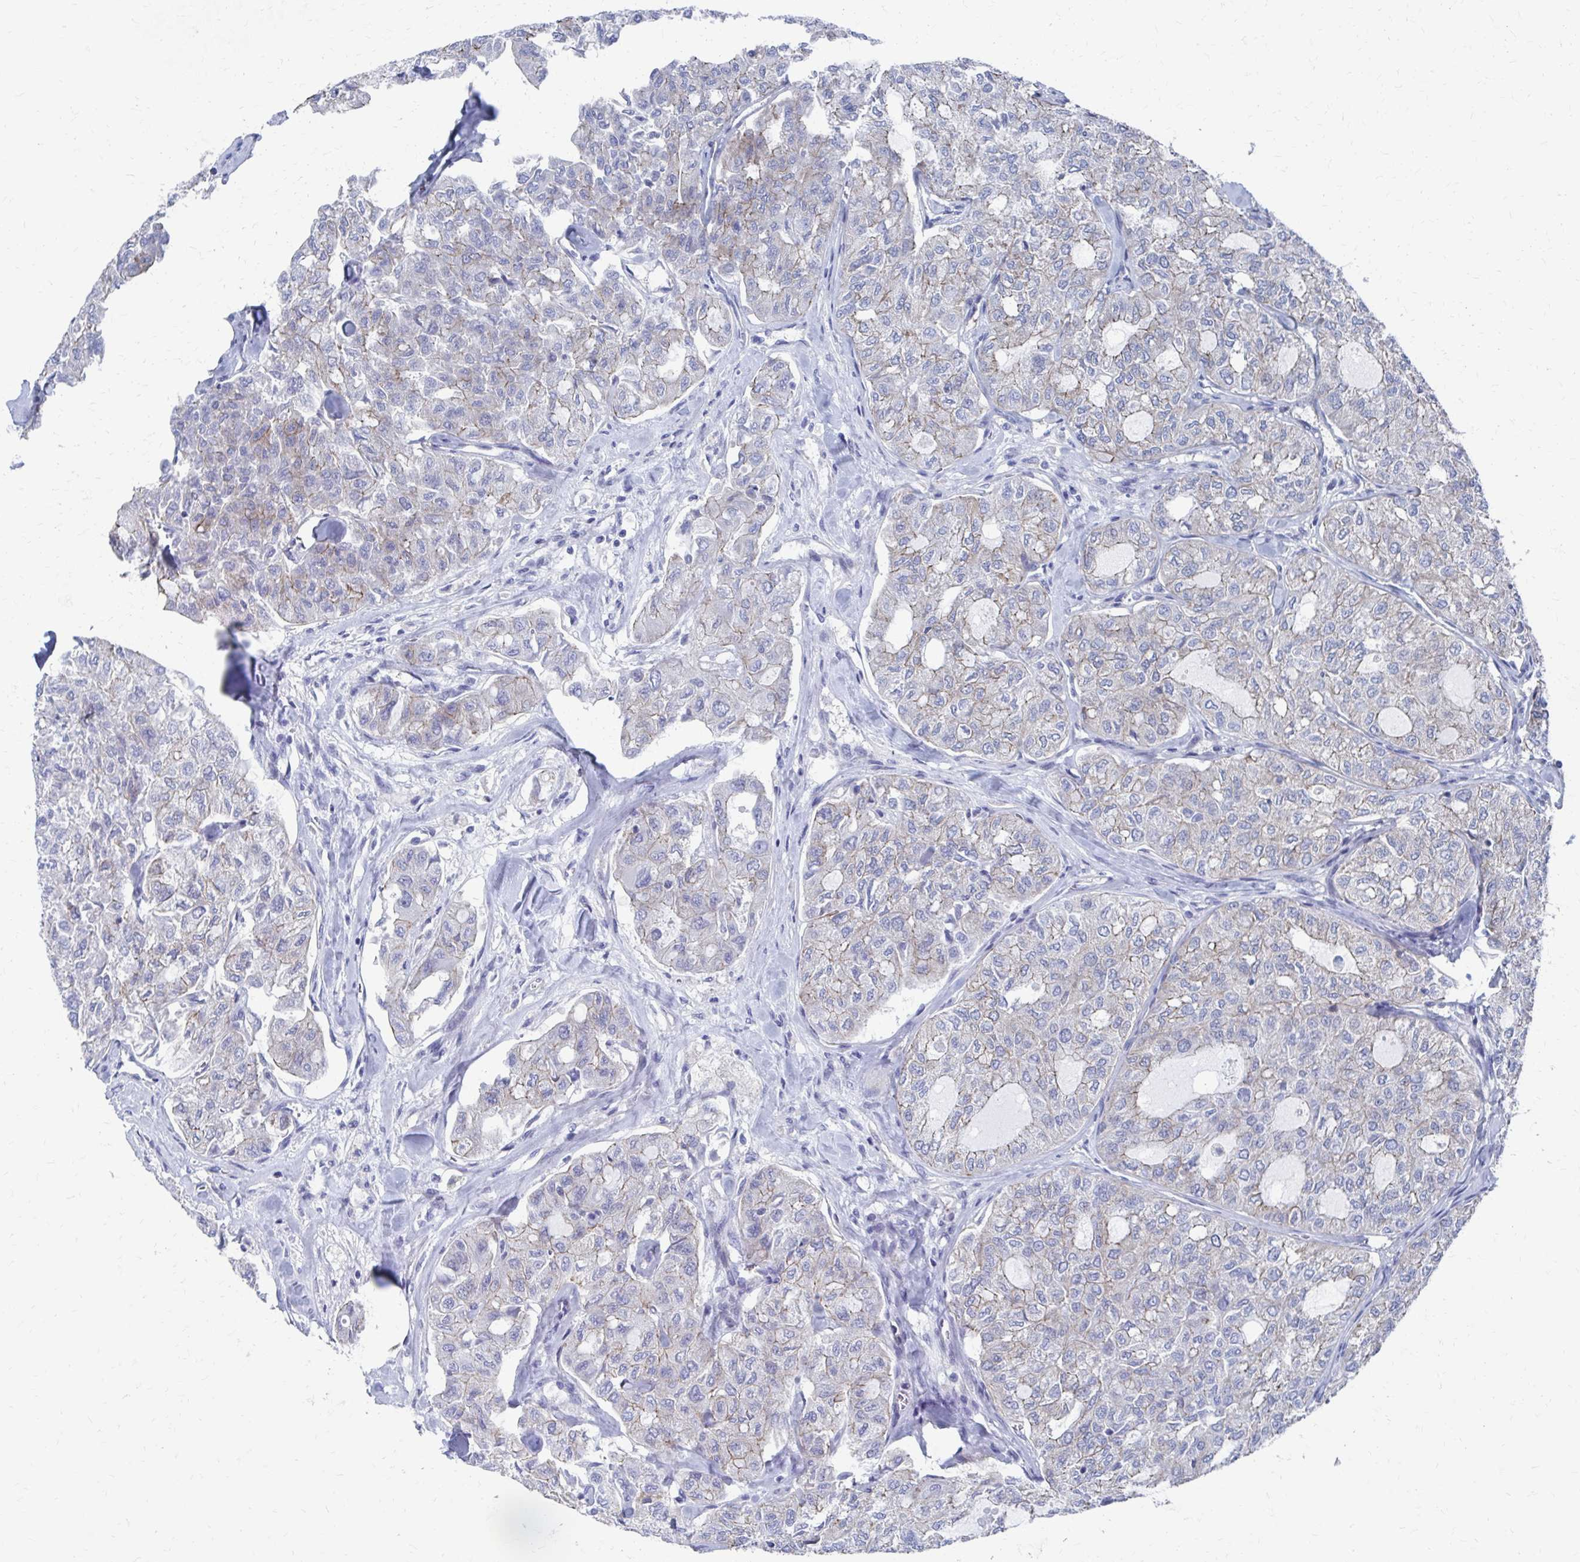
{"staining": {"intensity": "weak", "quantity": "<25%", "location": "cytoplasmic/membranous"}, "tissue": "thyroid cancer", "cell_type": "Tumor cells", "image_type": "cancer", "snomed": [{"axis": "morphology", "description": "Follicular adenoma carcinoma, NOS"}, {"axis": "topography", "description": "Thyroid gland"}], "caption": "DAB (3,3'-diaminobenzidine) immunohistochemical staining of human thyroid cancer reveals no significant positivity in tumor cells.", "gene": "PLEKHG7", "patient": {"sex": "male", "age": 75}}